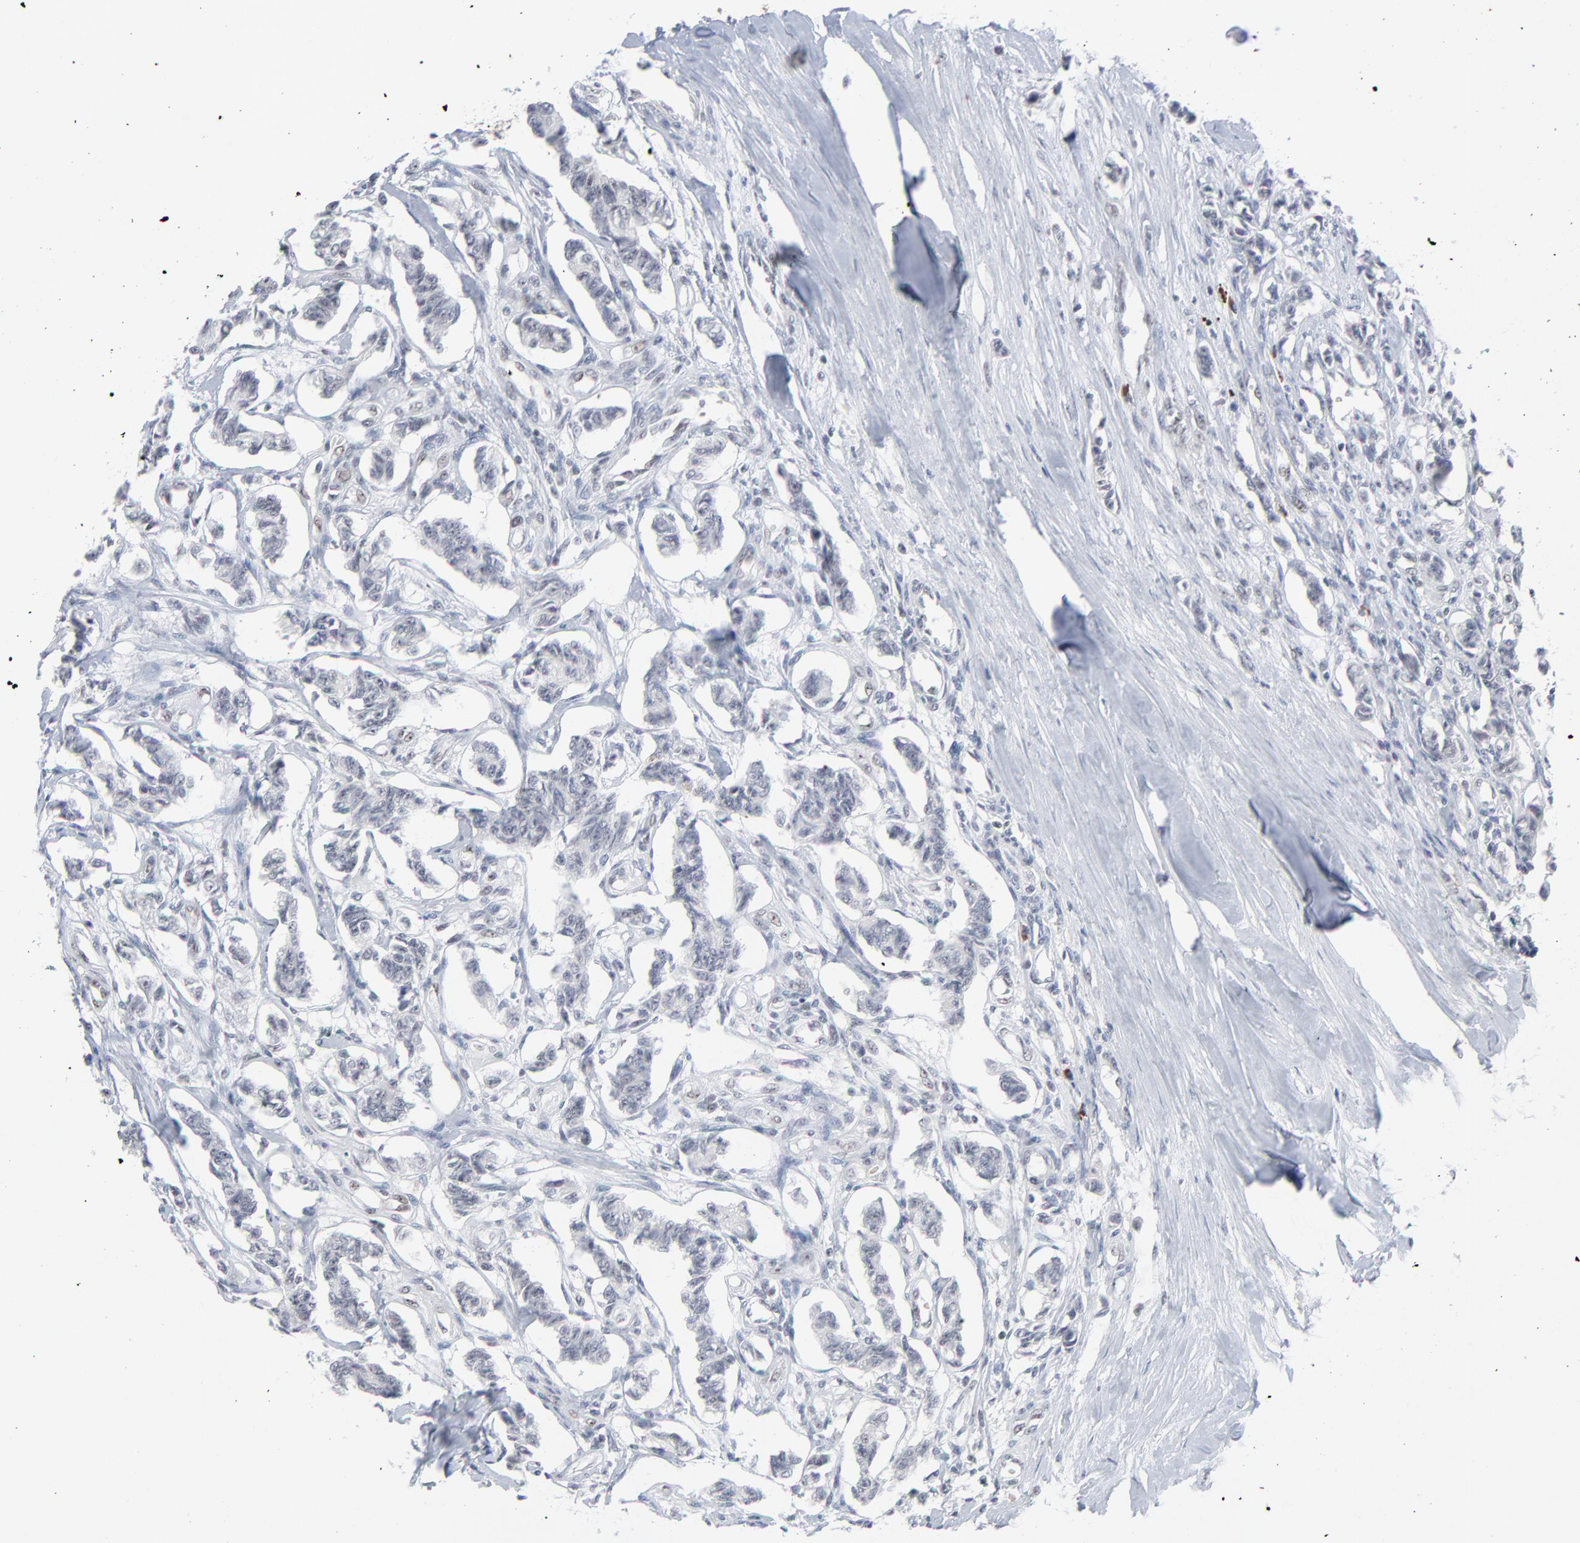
{"staining": {"intensity": "negative", "quantity": "none", "location": "none"}, "tissue": "renal cancer", "cell_type": "Tumor cells", "image_type": "cancer", "snomed": [{"axis": "morphology", "description": "Carcinoid, malignant, NOS"}, {"axis": "topography", "description": "Kidney"}], "caption": "Renal carcinoid (malignant) stained for a protein using IHC exhibits no positivity tumor cells.", "gene": "MPHOSPH6", "patient": {"sex": "female", "age": 41}}